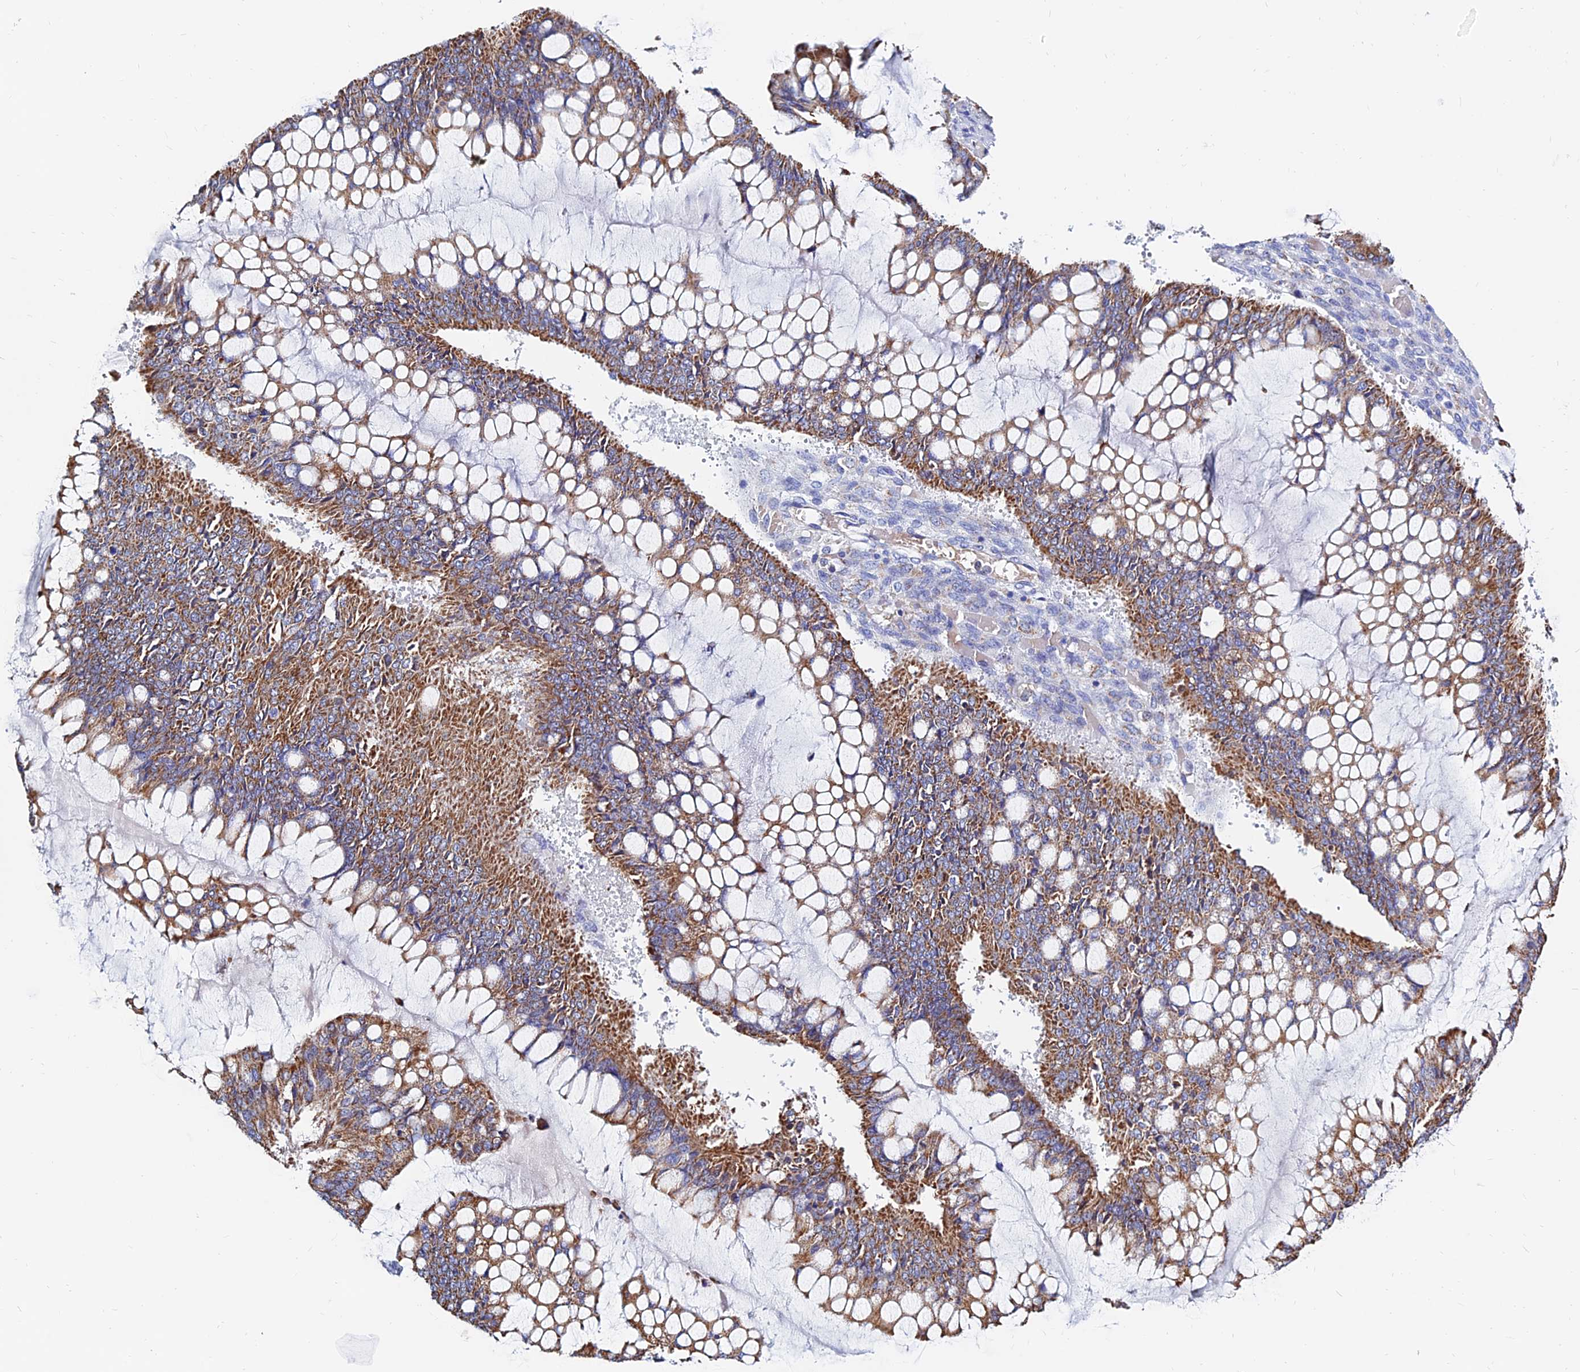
{"staining": {"intensity": "moderate", "quantity": ">75%", "location": "cytoplasmic/membranous"}, "tissue": "ovarian cancer", "cell_type": "Tumor cells", "image_type": "cancer", "snomed": [{"axis": "morphology", "description": "Cystadenocarcinoma, mucinous, NOS"}, {"axis": "topography", "description": "Ovary"}], "caption": "The image exhibits immunohistochemical staining of ovarian mucinous cystadenocarcinoma. There is moderate cytoplasmic/membranous staining is identified in about >75% of tumor cells.", "gene": "MGST1", "patient": {"sex": "female", "age": 73}}